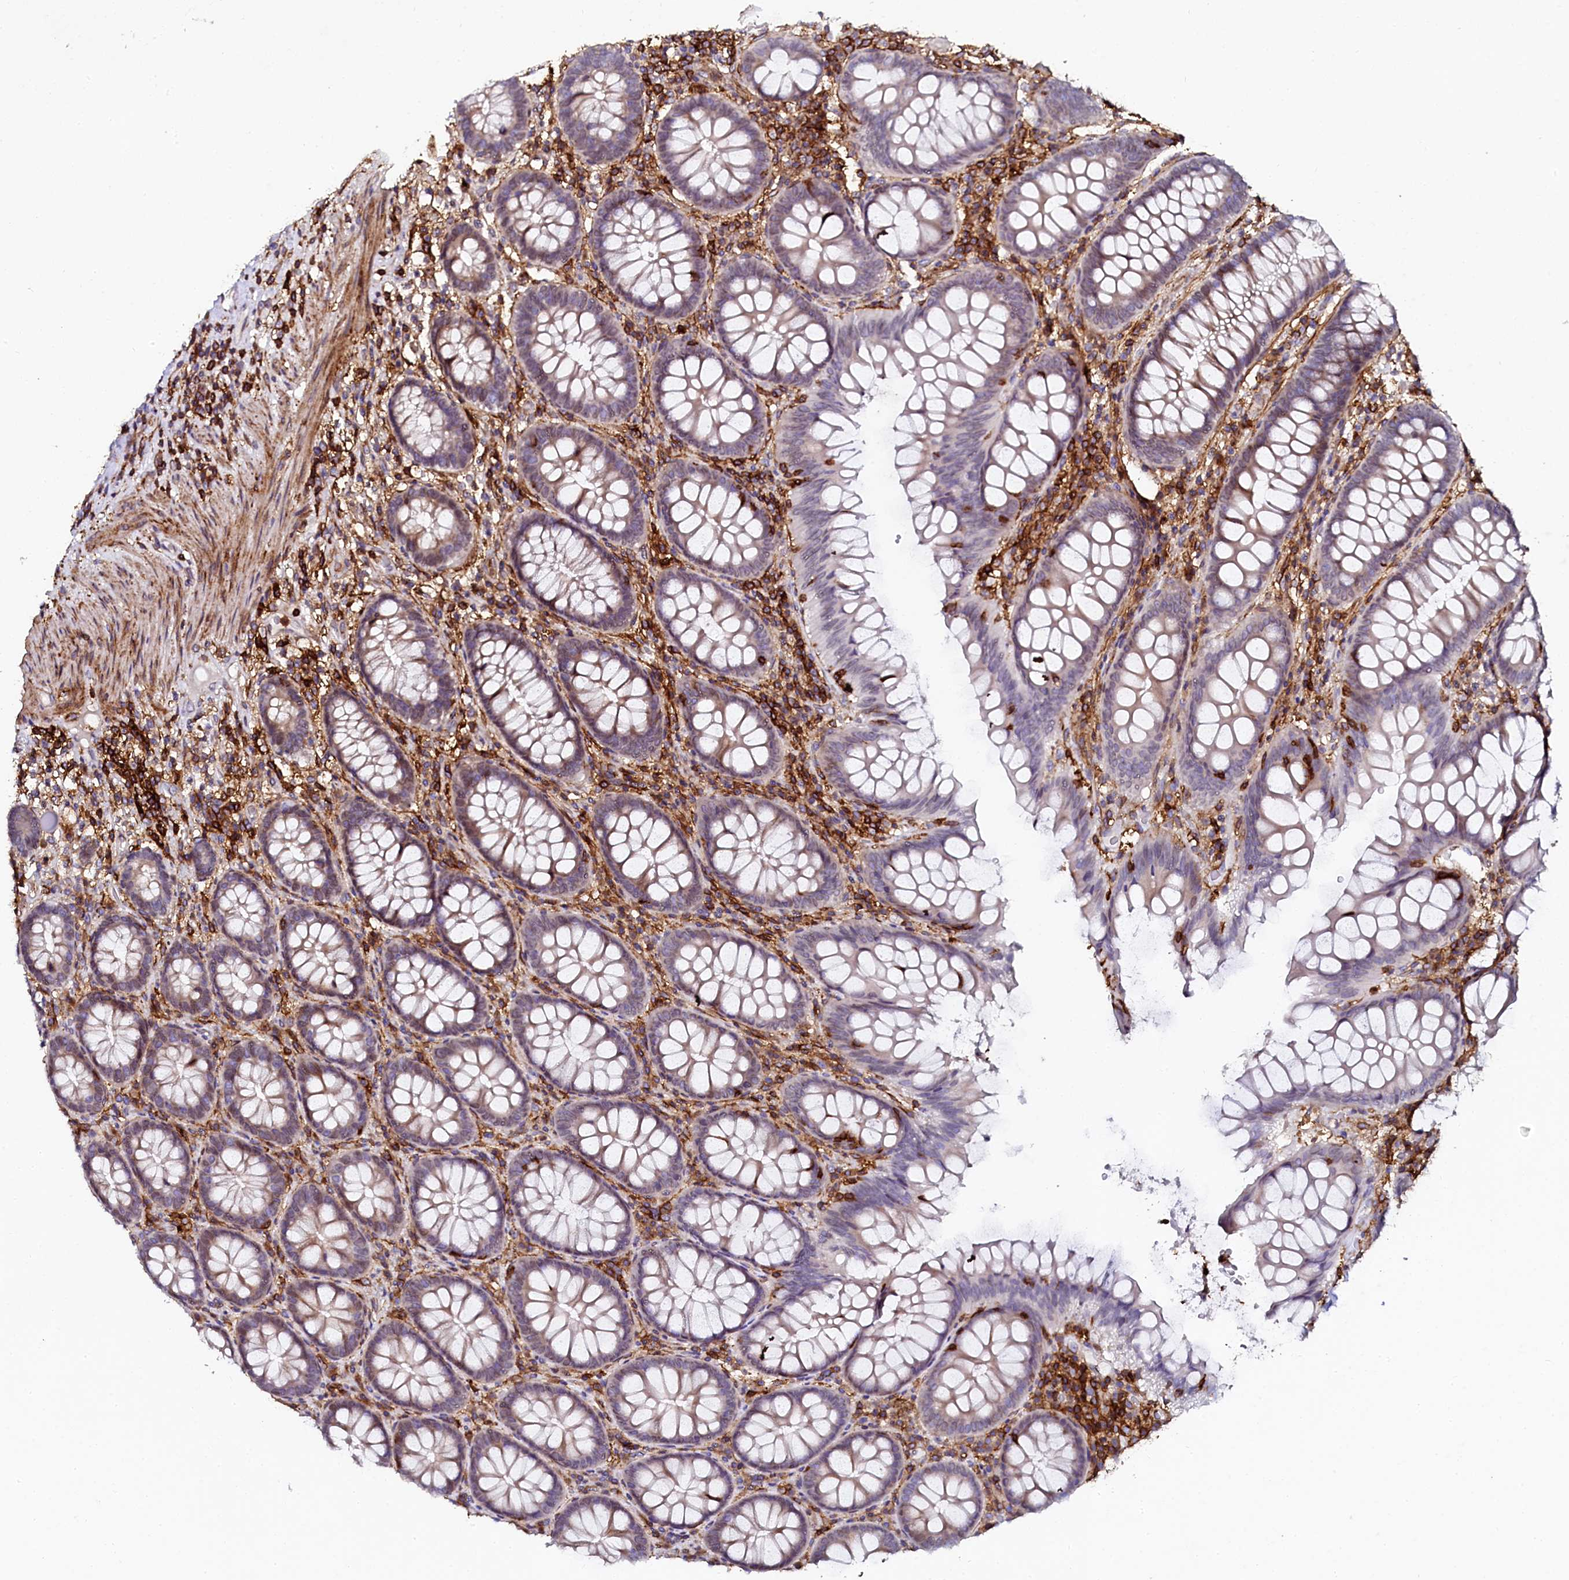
{"staining": {"intensity": "weak", "quantity": "25%-75%", "location": "cytoplasmic/membranous"}, "tissue": "colon", "cell_type": "Endothelial cells", "image_type": "normal", "snomed": [{"axis": "morphology", "description": "Normal tissue, NOS"}, {"axis": "topography", "description": "Colon"}], "caption": "Immunohistochemistry (IHC) (DAB) staining of benign colon exhibits weak cytoplasmic/membranous protein positivity in approximately 25%-75% of endothelial cells. (Brightfield microscopy of DAB IHC at high magnification).", "gene": "AAAS", "patient": {"sex": "female", "age": 79}}